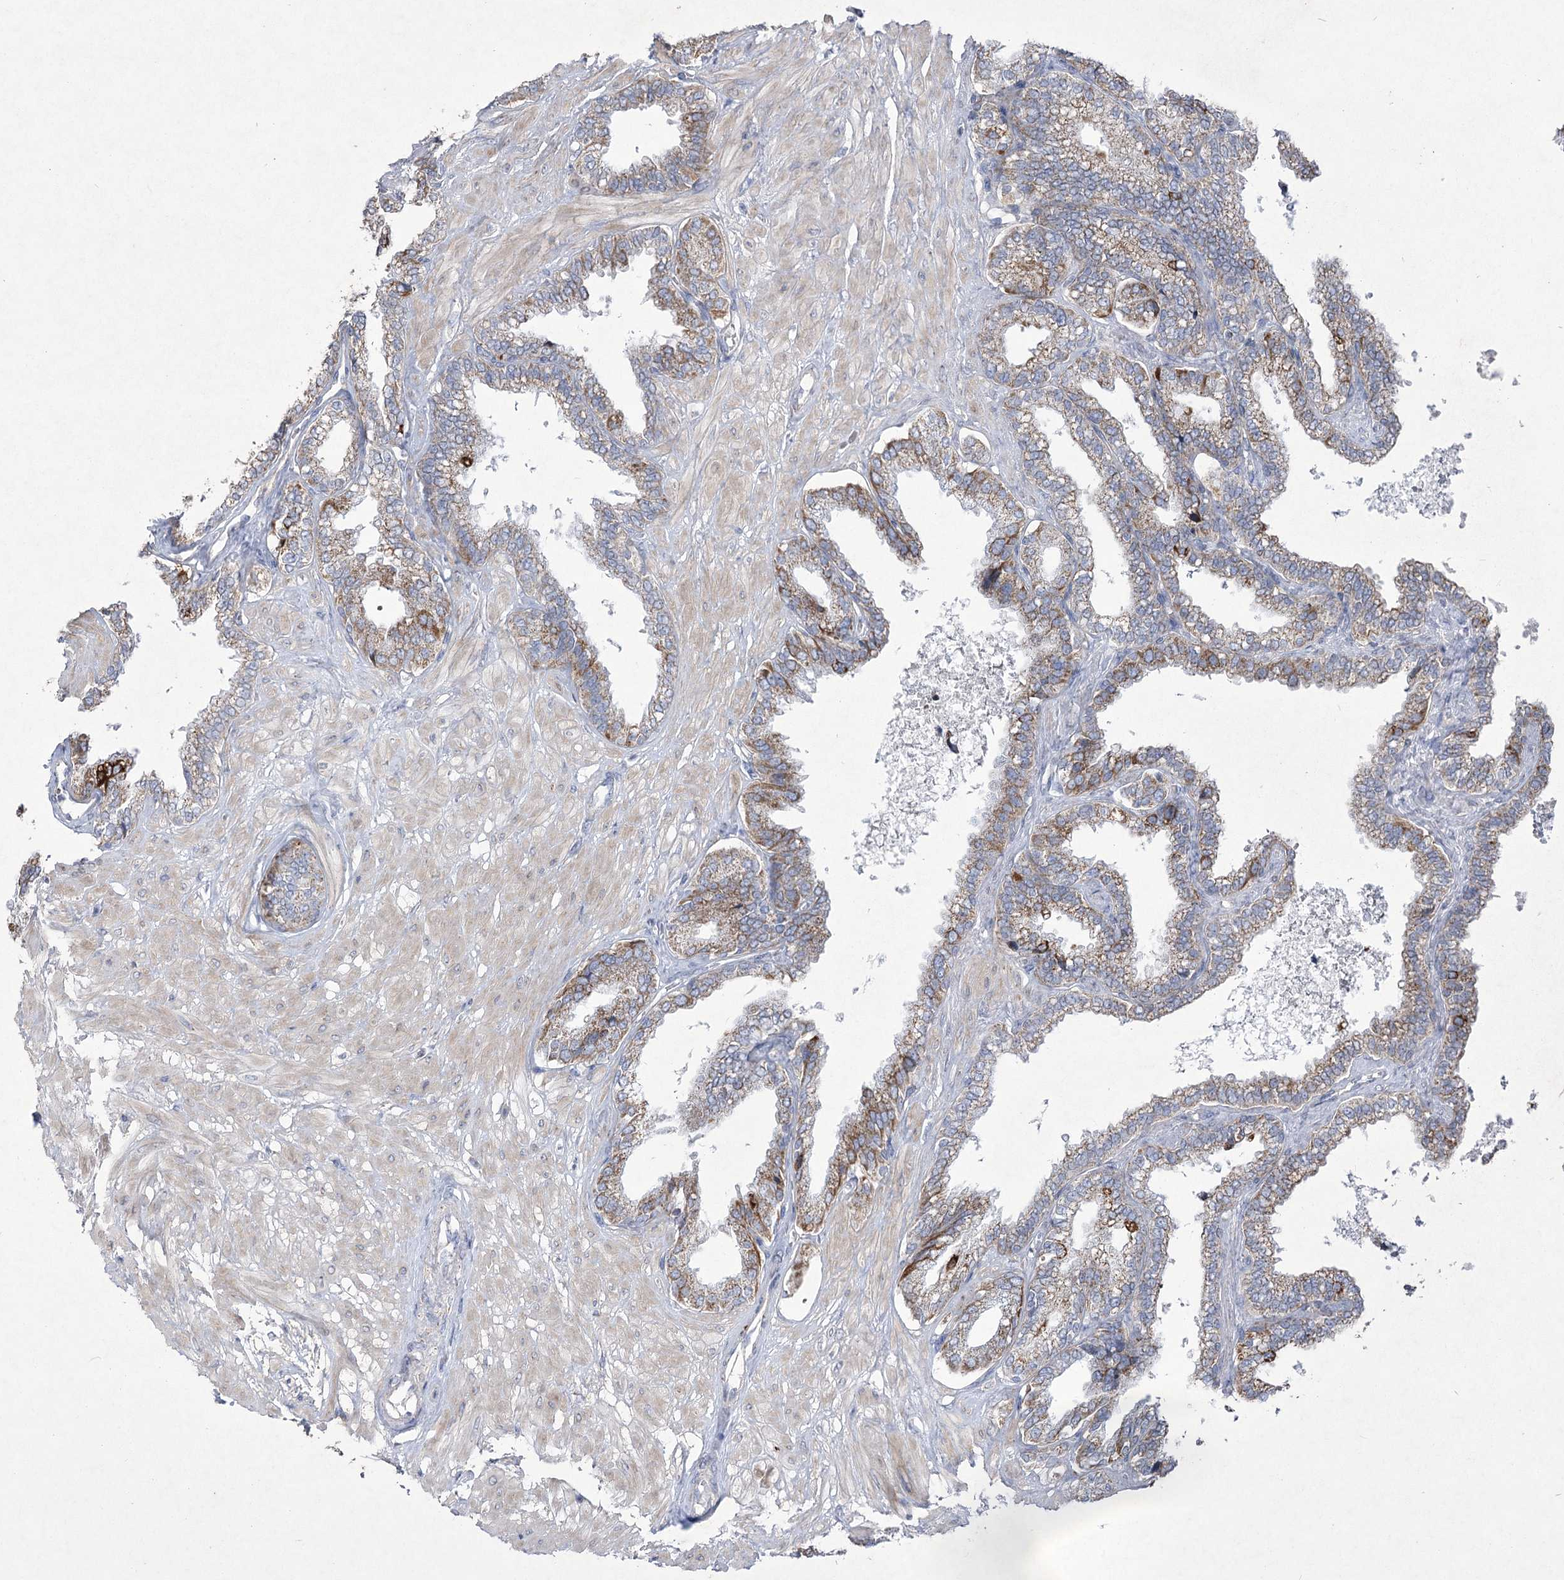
{"staining": {"intensity": "moderate", "quantity": "25%-75%", "location": "cytoplasmic/membranous"}, "tissue": "seminal vesicle", "cell_type": "Glandular cells", "image_type": "normal", "snomed": [{"axis": "morphology", "description": "Normal tissue, NOS"}, {"axis": "topography", "description": "Seminal veicle"}], "caption": "Normal seminal vesicle was stained to show a protein in brown. There is medium levels of moderate cytoplasmic/membranous positivity in approximately 25%-75% of glandular cells. (Brightfield microscopy of DAB IHC at high magnification).", "gene": "PDHB", "patient": {"sex": "male", "age": 46}}